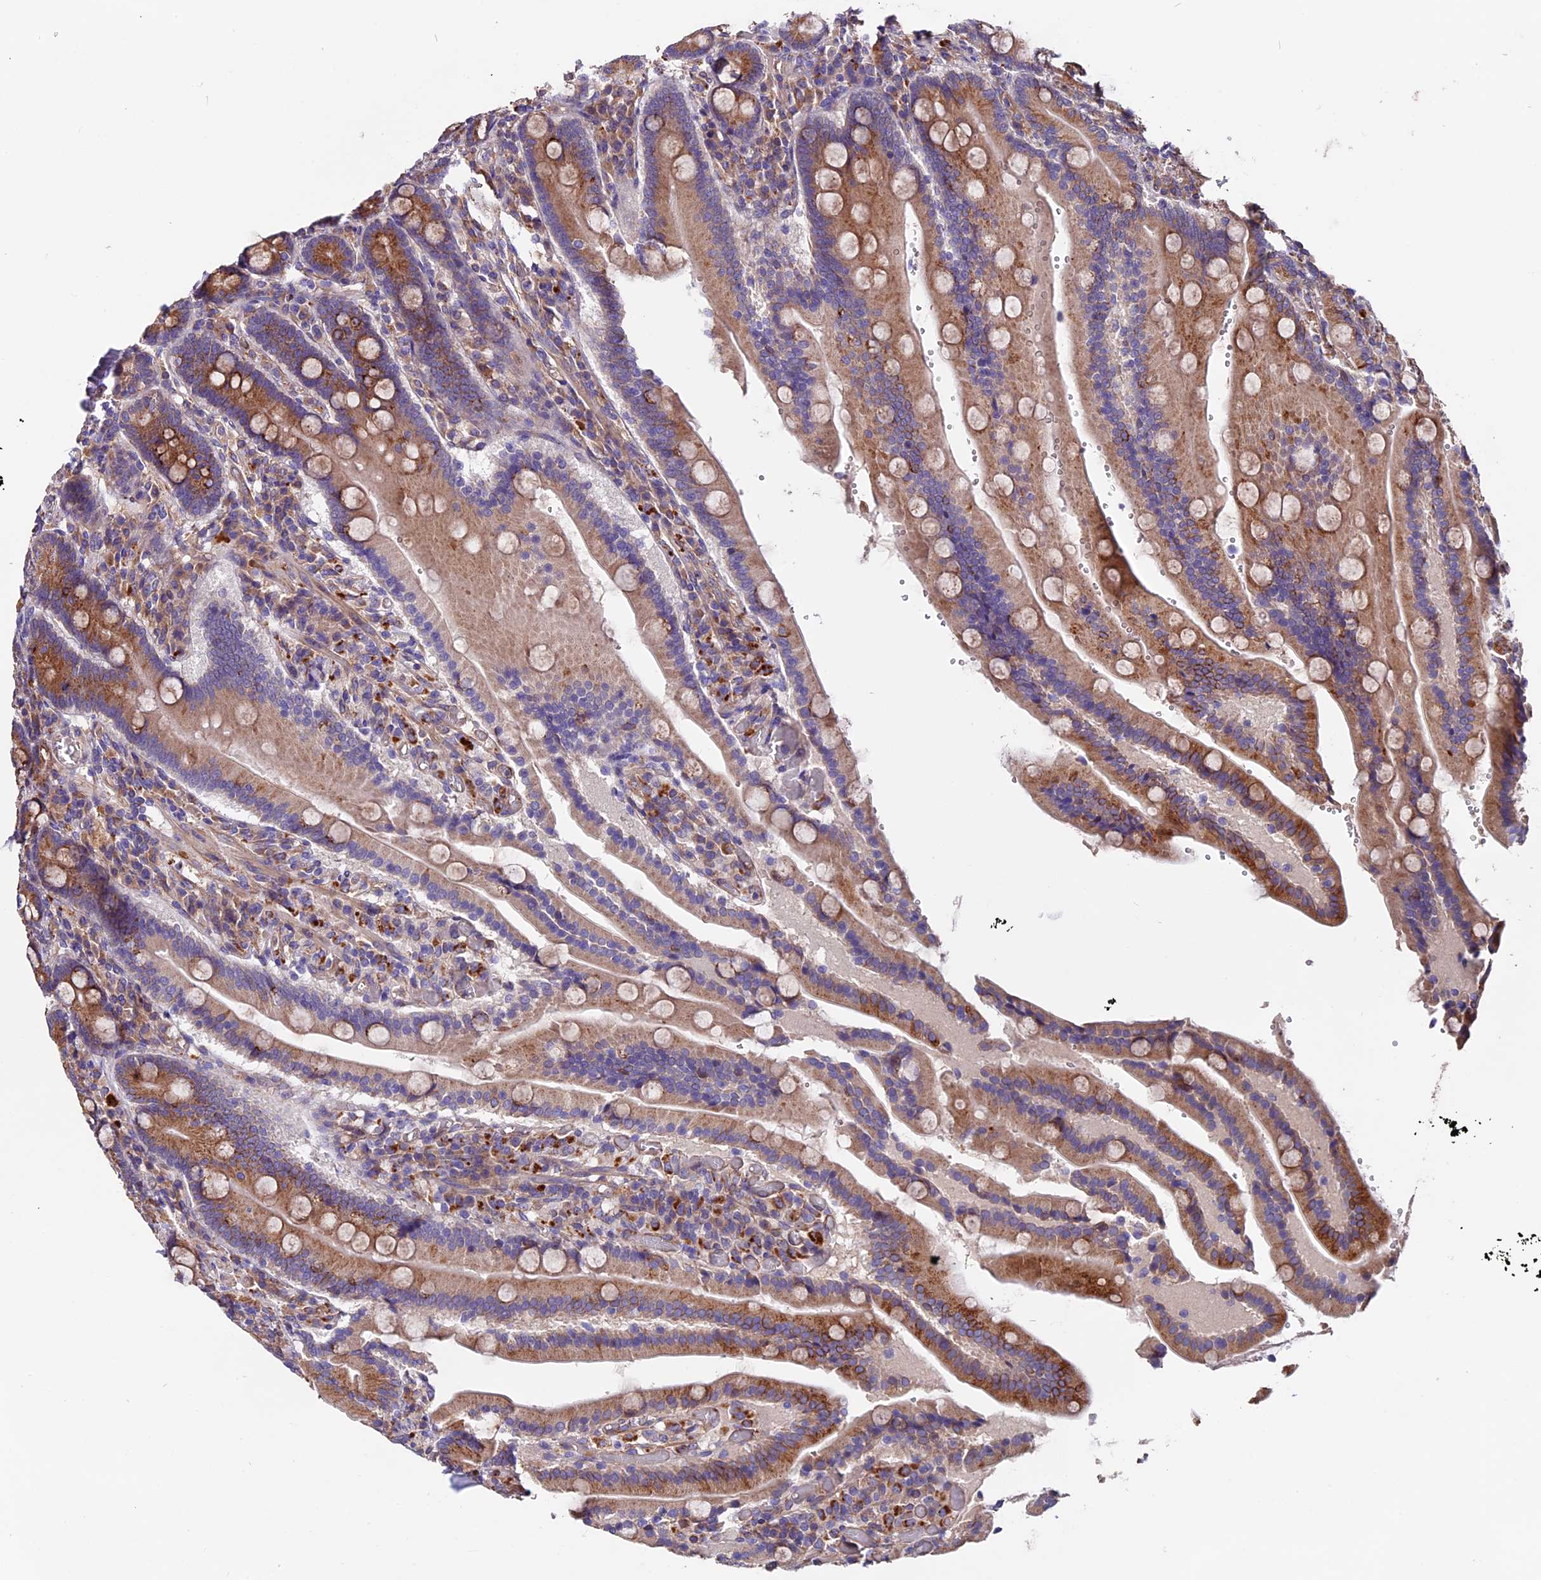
{"staining": {"intensity": "strong", "quantity": ">75%", "location": "cytoplasmic/membranous"}, "tissue": "duodenum", "cell_type": "Glandular cells", "image_type": "normal", "snomed": [{"axis": "morphology", "description": "Normal tissue, NOS"}, {"axis": "topography", "description": "Duodenum"}], "caption": "Brown immunohistochemical staining in normal duodenum demonstrates strong cytoplasmic/membranous staining in approximately >75% of glandular cells. Nuclei are stained in blue.", "gene": "CLN5", "patient": {"sex": "female", "age": 62}}